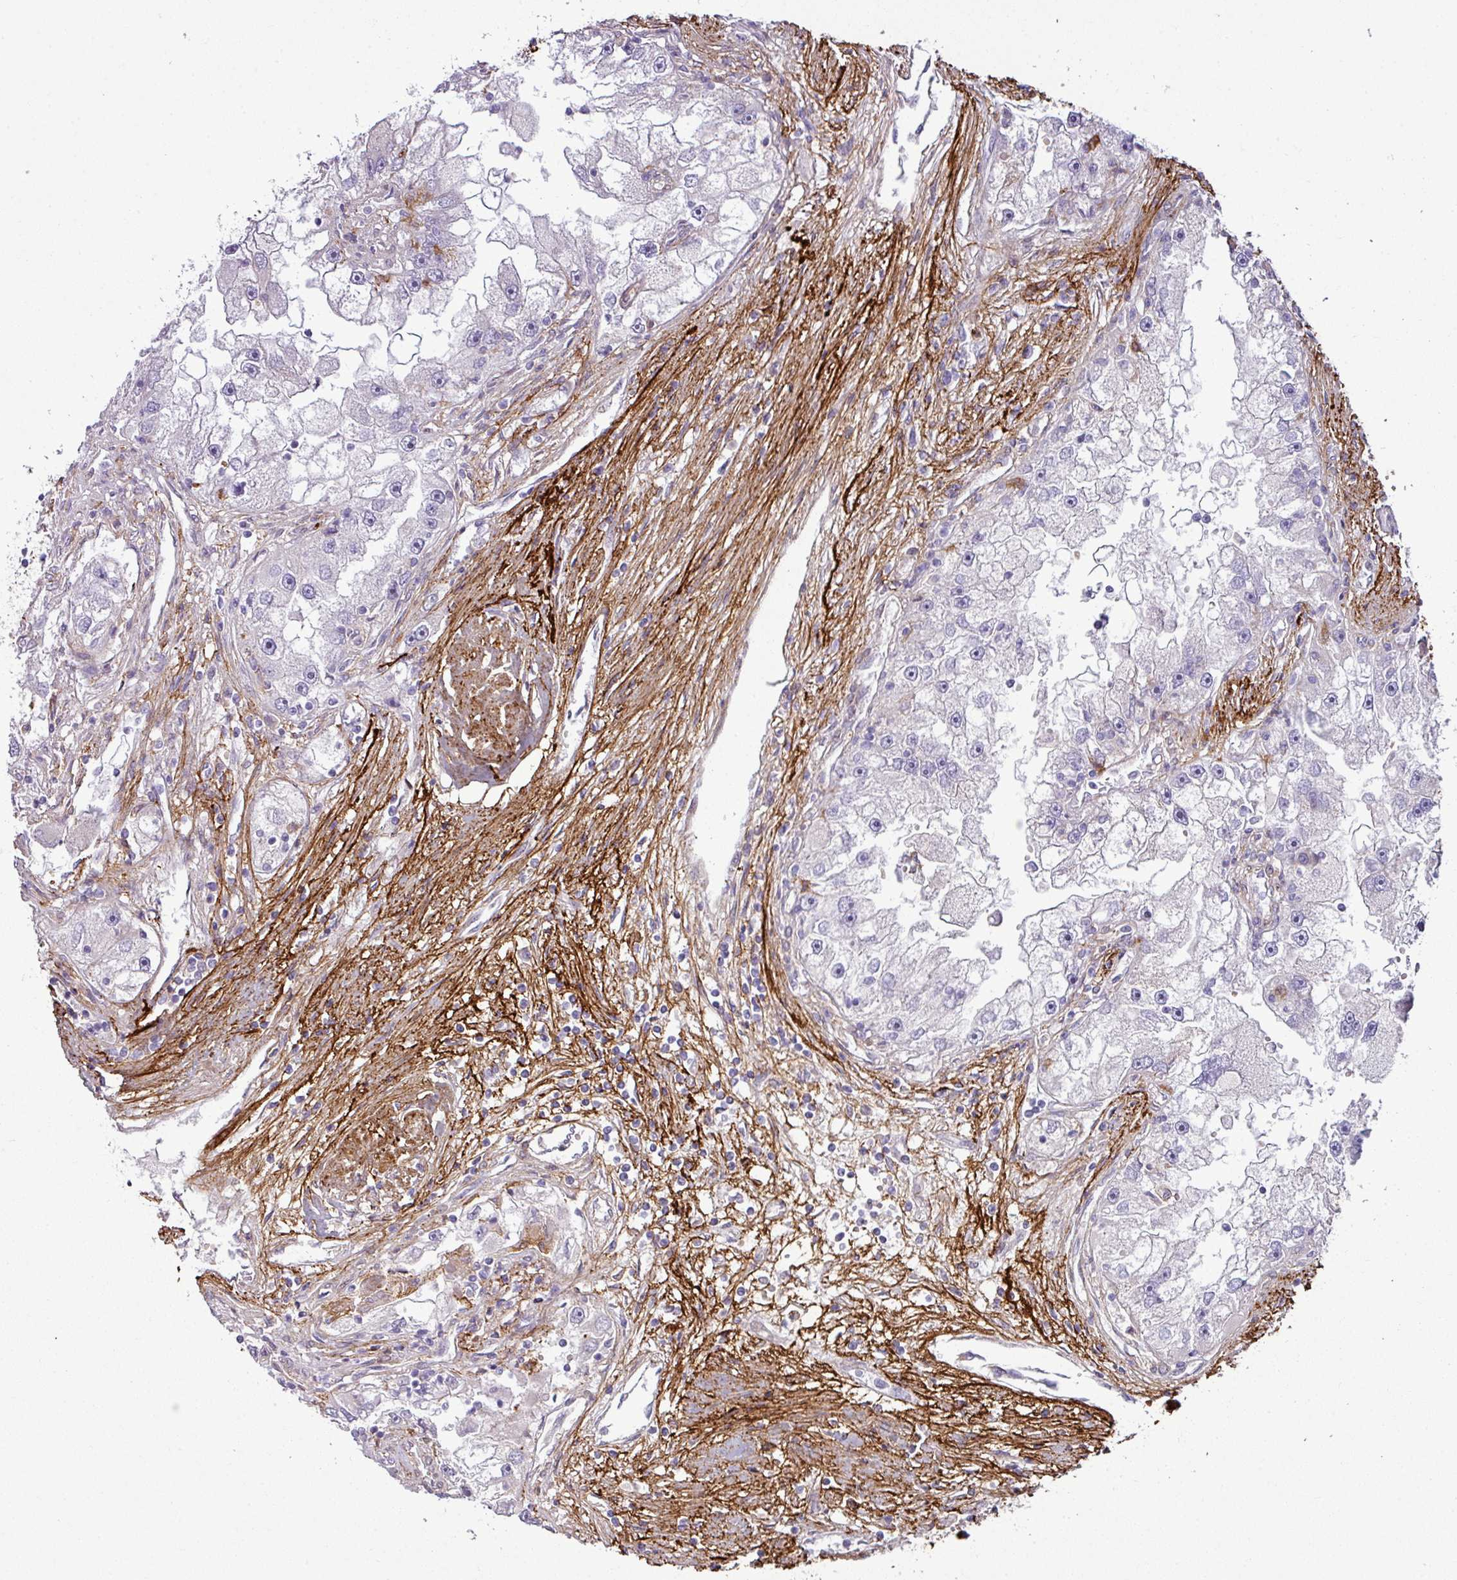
{"staining": {"intensity": "negative", "quantity": "none", "location": "none"}, "tissue": "renal cancer", "cell_type": "Tumor cells", "image_type": "cancer", "snomed": [{"axis": "morphology", "description": "Adenocarcinoma, NOS"}, {"axis": "topography", "description": "Kidney"}], "caption": "DAB immunohistochemical staining of renal adenocarcinoma reveals no significant expression in tumor cells. (DAB IHC visualized using brightfield microscopy, high magnification).", "gene": "COL8A1", "patient": {"sex": "male", "age": 63}}